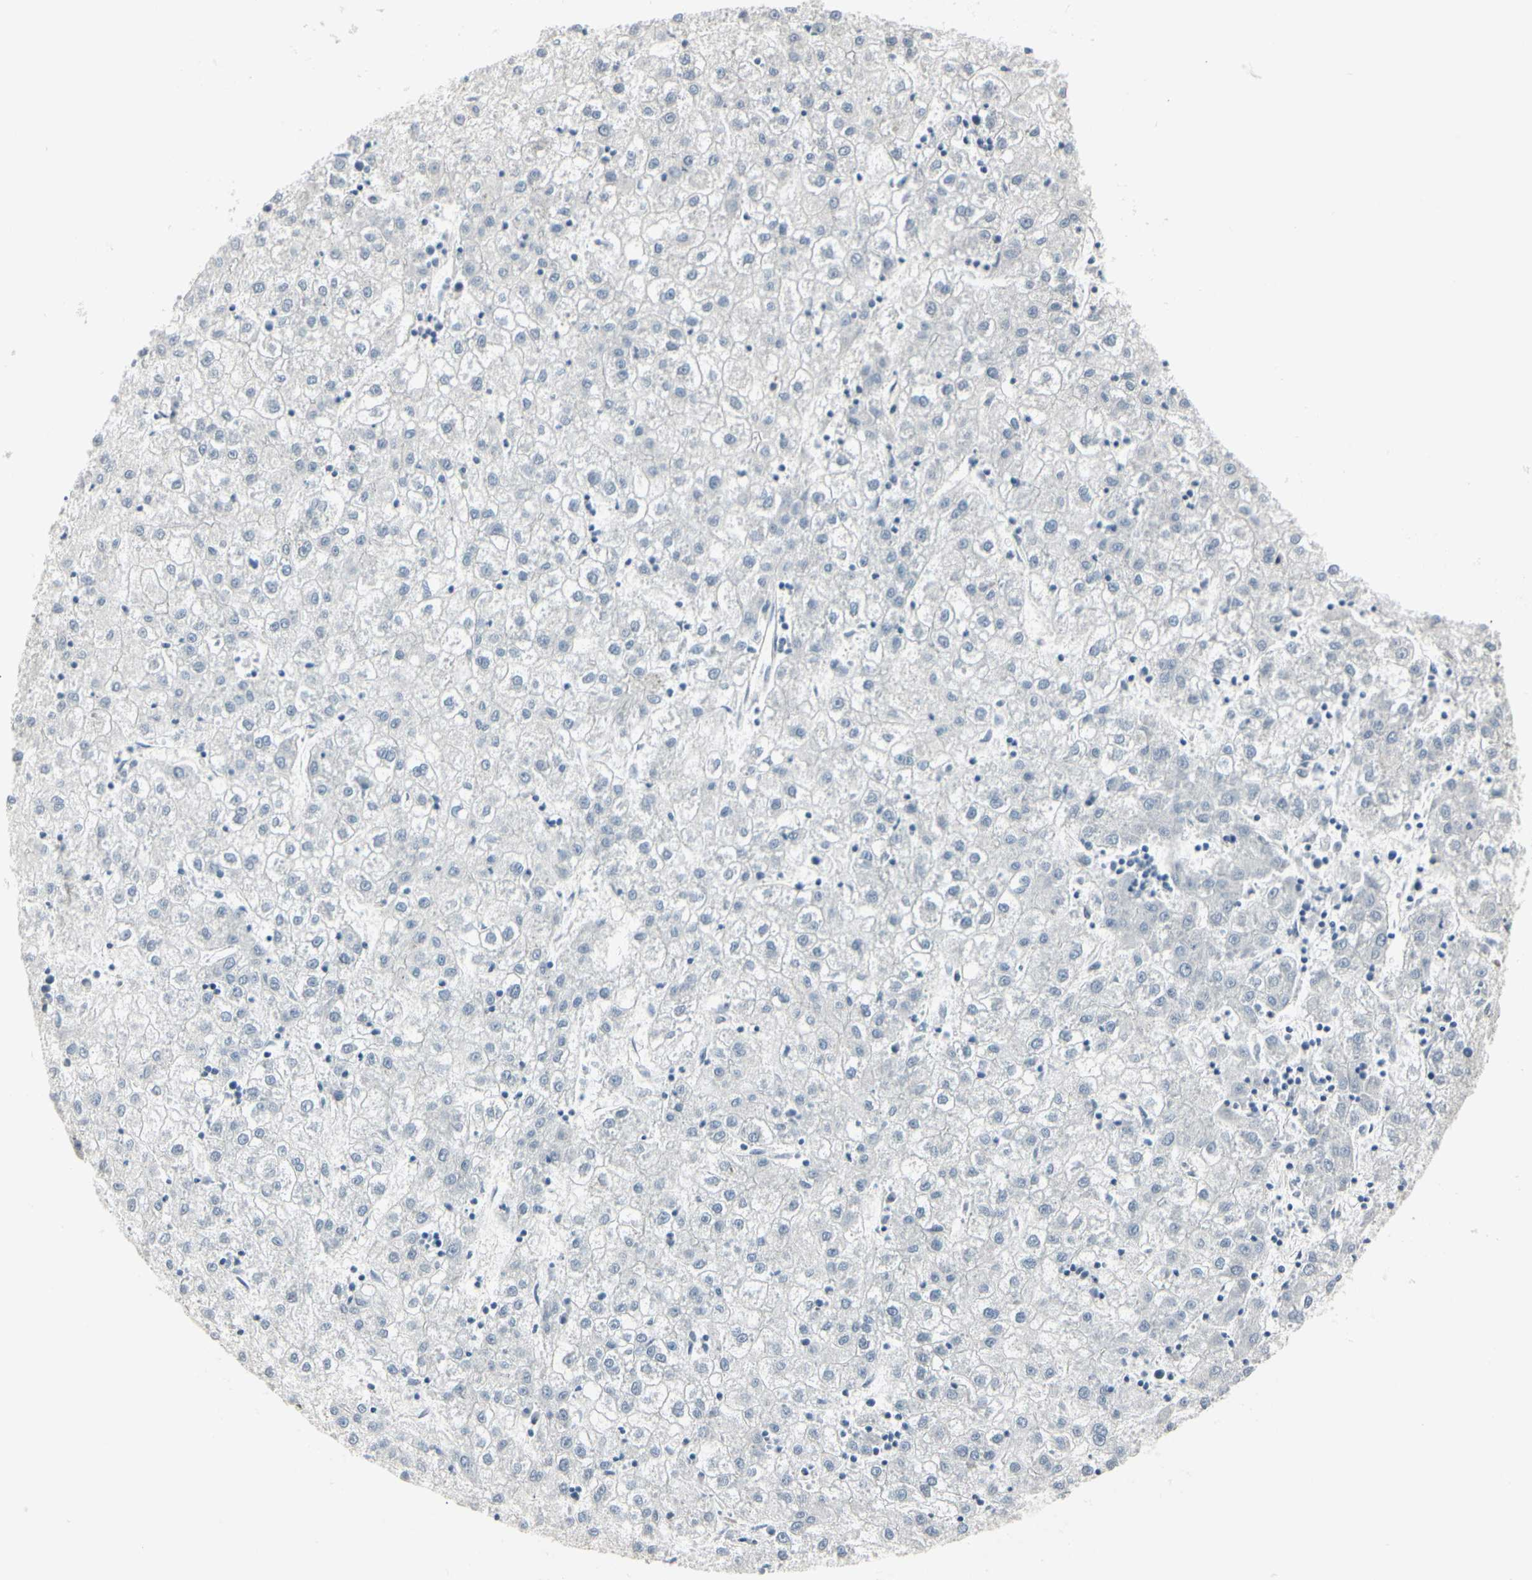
{"staining": {"intensity": "negative", "quantity": "none", "location": "none"}, "tissue": "liver cancer", "cell_type": "Tumor cells", "image_type": "cancer", "snomed": [{"axis": "morphology", "description": "Carcinoma, Hepatocellular, NOS"}, {"axis": "topography", "description": "Liver"}], "caption": "IHC of liver cancer reveals no expression in tumor cells.", "gene": "DMPK", "patient": {"sex": "male", "age": 72}}